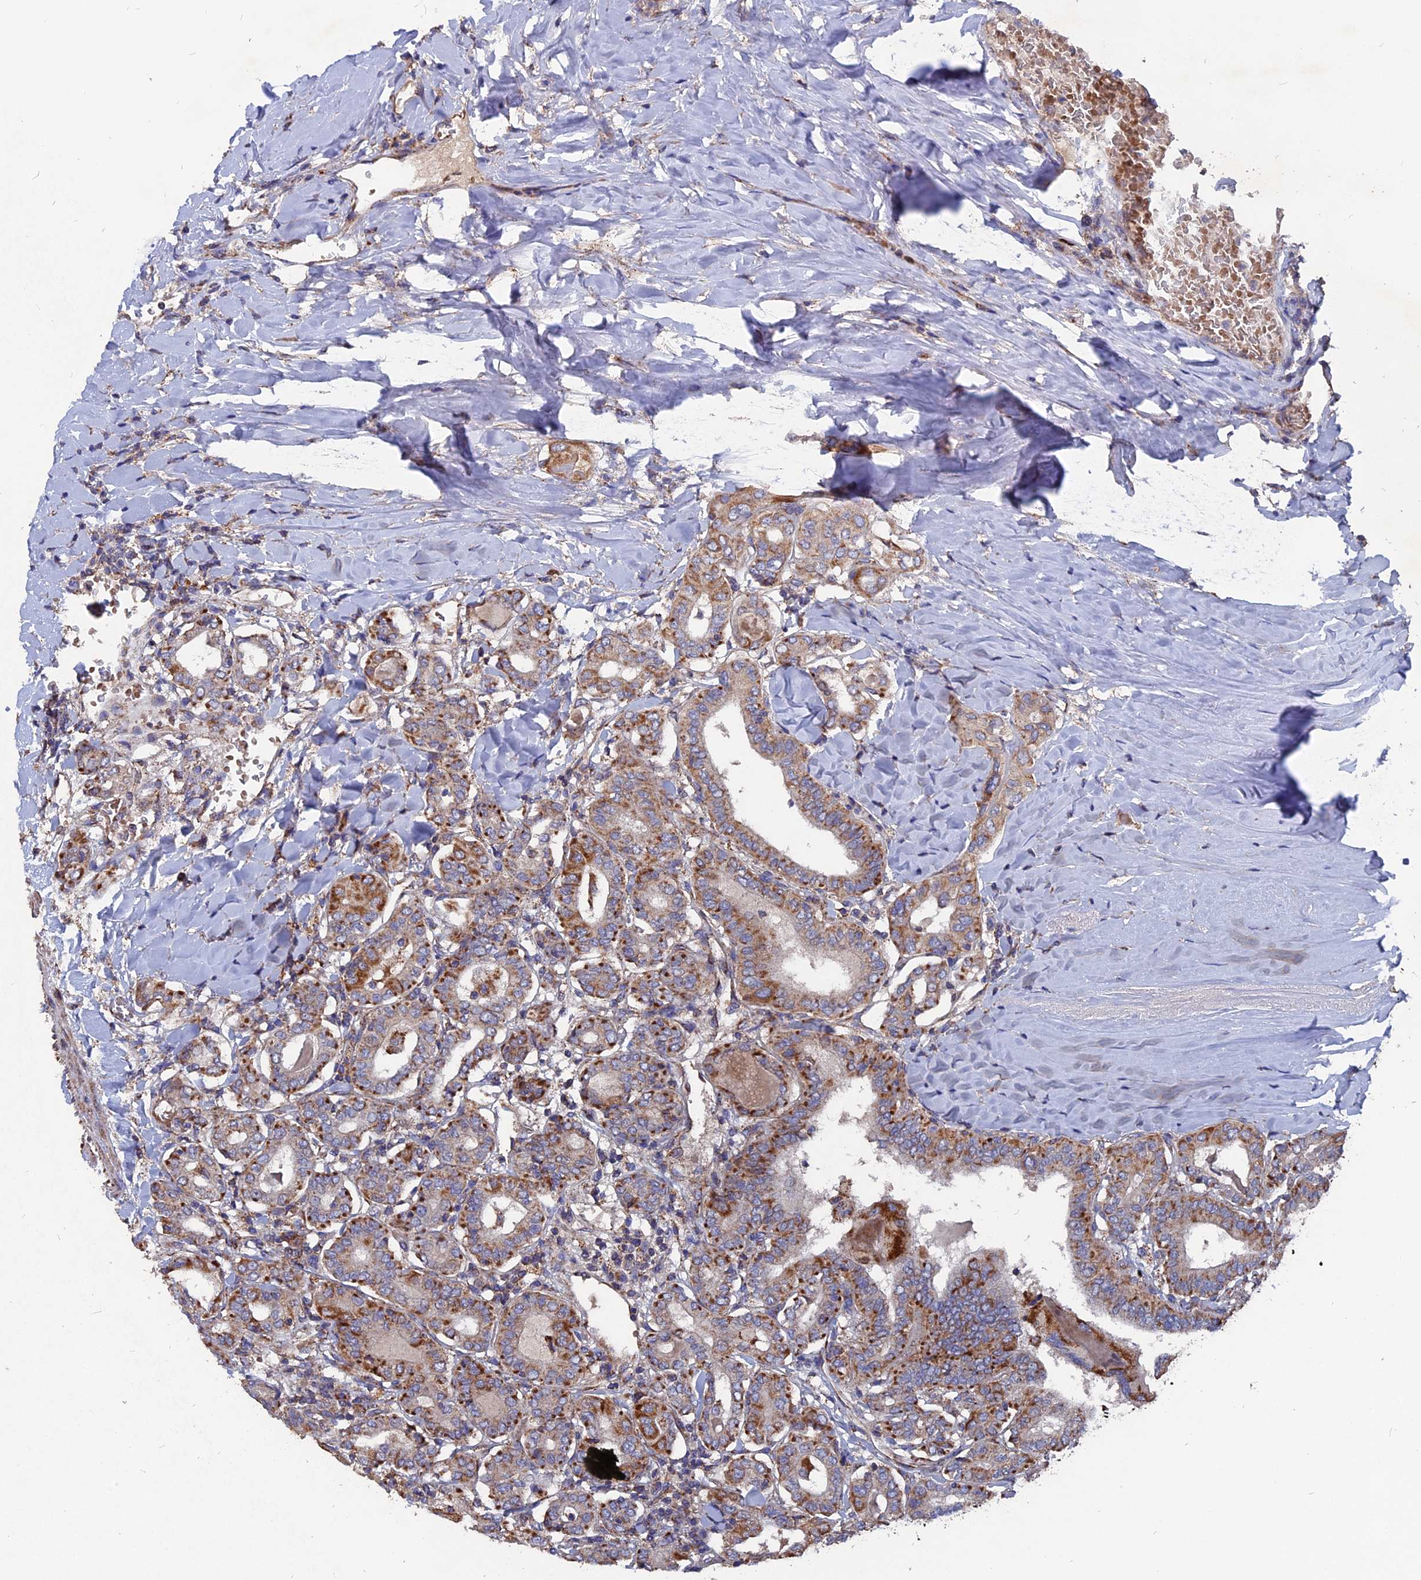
{"staining": {"intensity": "moderate", "quantity": ">75%", "location": "cytoplasmic/membranous"}, "tissue": "thyroid cancer", "cell_type": "Tumor cells", "image_type": "cancer", "snomed": [{"axis": "morphology", "description": "Papillary adenocarcinoma, NOS"}, {"axis": "topography", "description": "Thyroid gland"}], "caption": "Immunohistochemistry (IHC) histopathology image of neoplastic tissue: thyroid papillary adenocarcinoma stained using immunohistochemistry (IHC) displays medium levels of moderate protein expression localized specifically in the cytoplasmic/membranous of tumor cells, appearing as a cytoplasmic/membranous brown color.", "gene": "TGFA", "patient": {"sex": "female", "age": 72}}